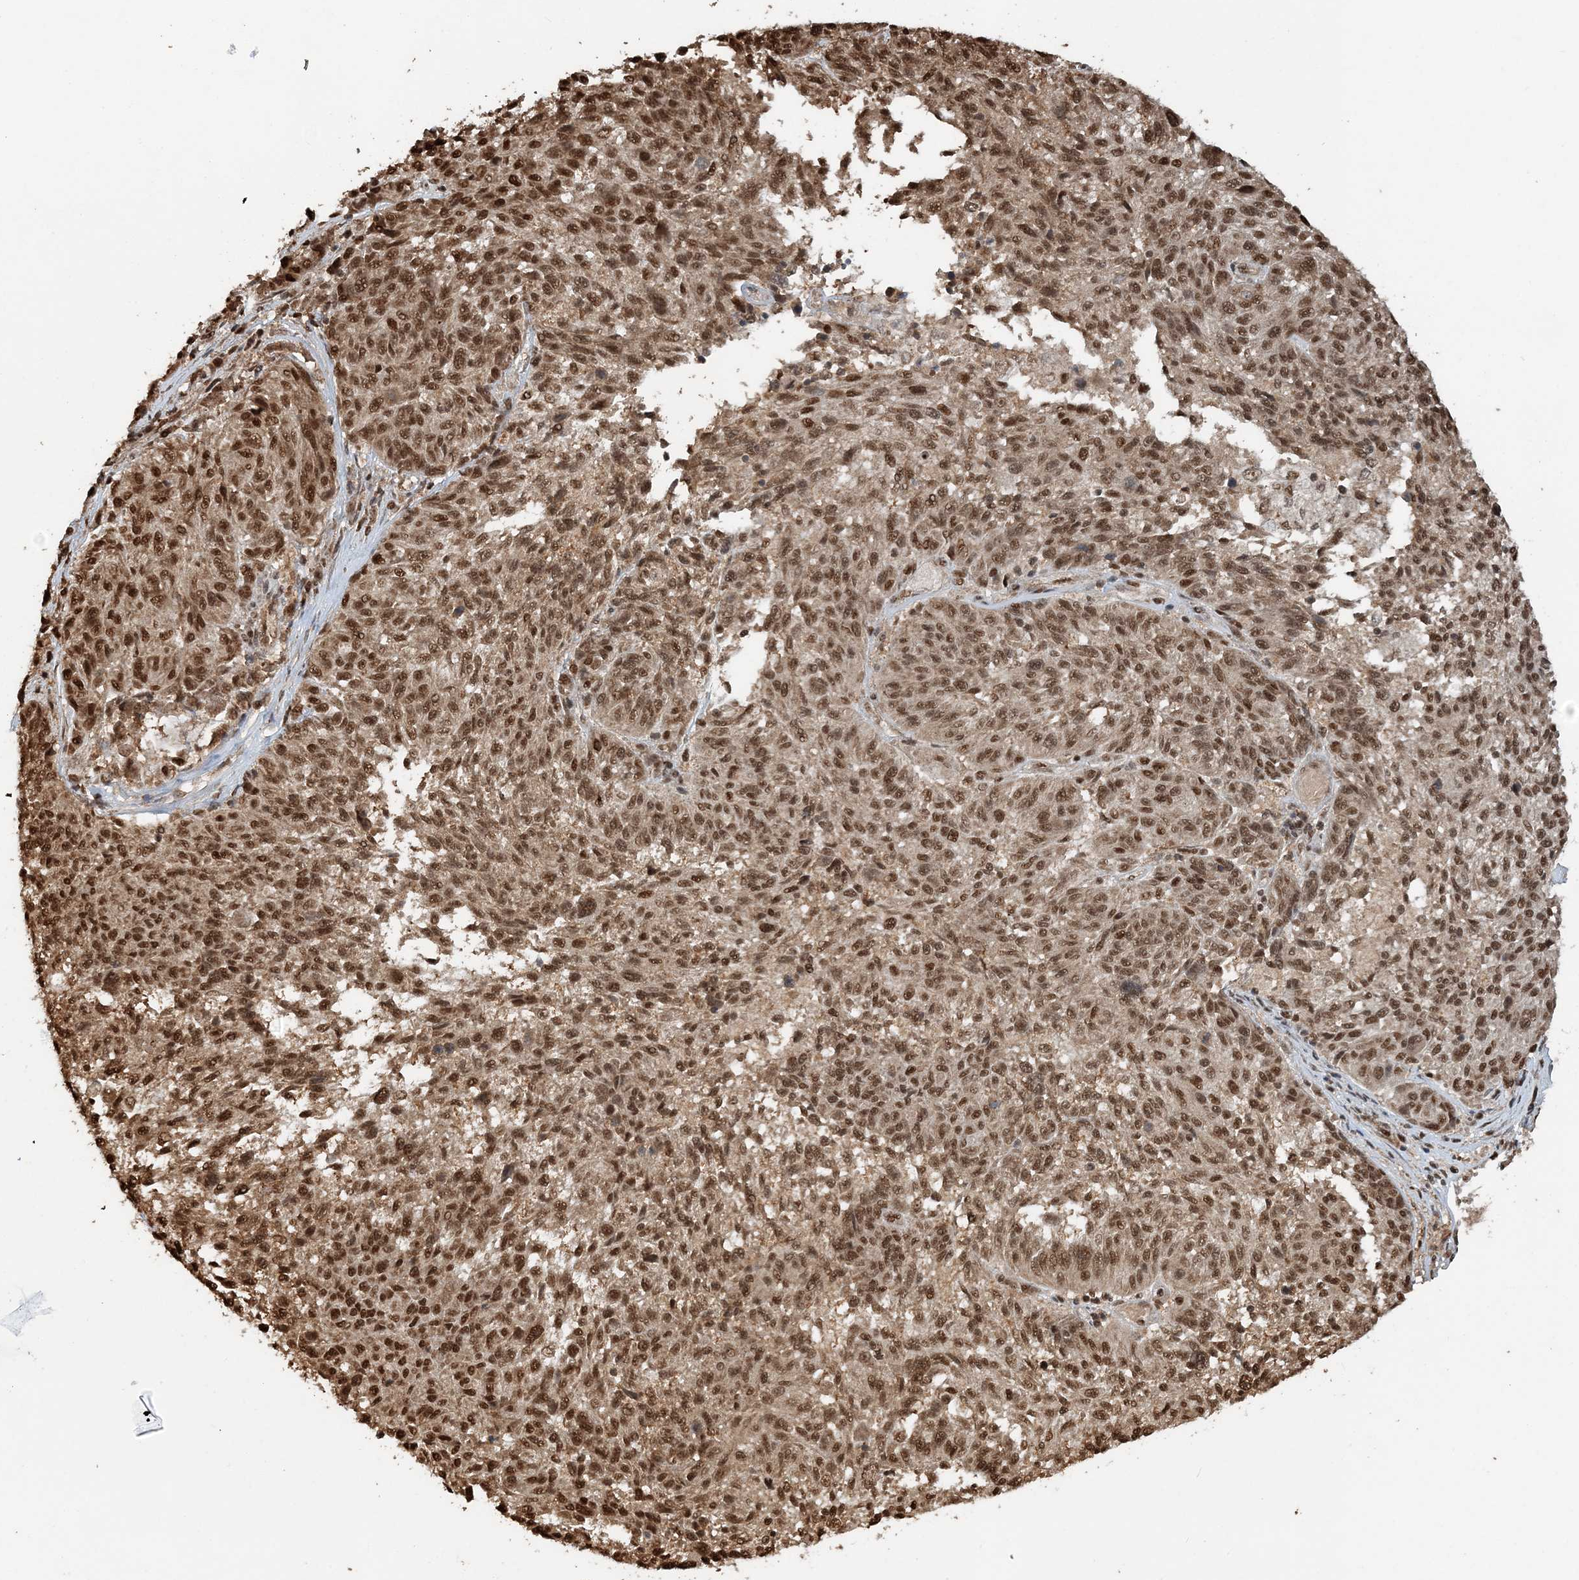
{"staining": {"intensity": "moderate", "quantity": ">75%", "location": "nuclear"}, "tissue": "melanoma", "cell_type": "Tumor cells", "image_type": "cancer", "snomed": [{"axis": "morphology", "description": "Malignant melanoma, NOS"}, {"axis": "topography", "description": "Skin"}], "caption": "This is a micrograph of IHC staining of malignant melanoma, which shows moderate positivity in the nuclear of tumor cells.", "gene": "ARHGAP35", "patient": {"sex": "male", "age": 53}}